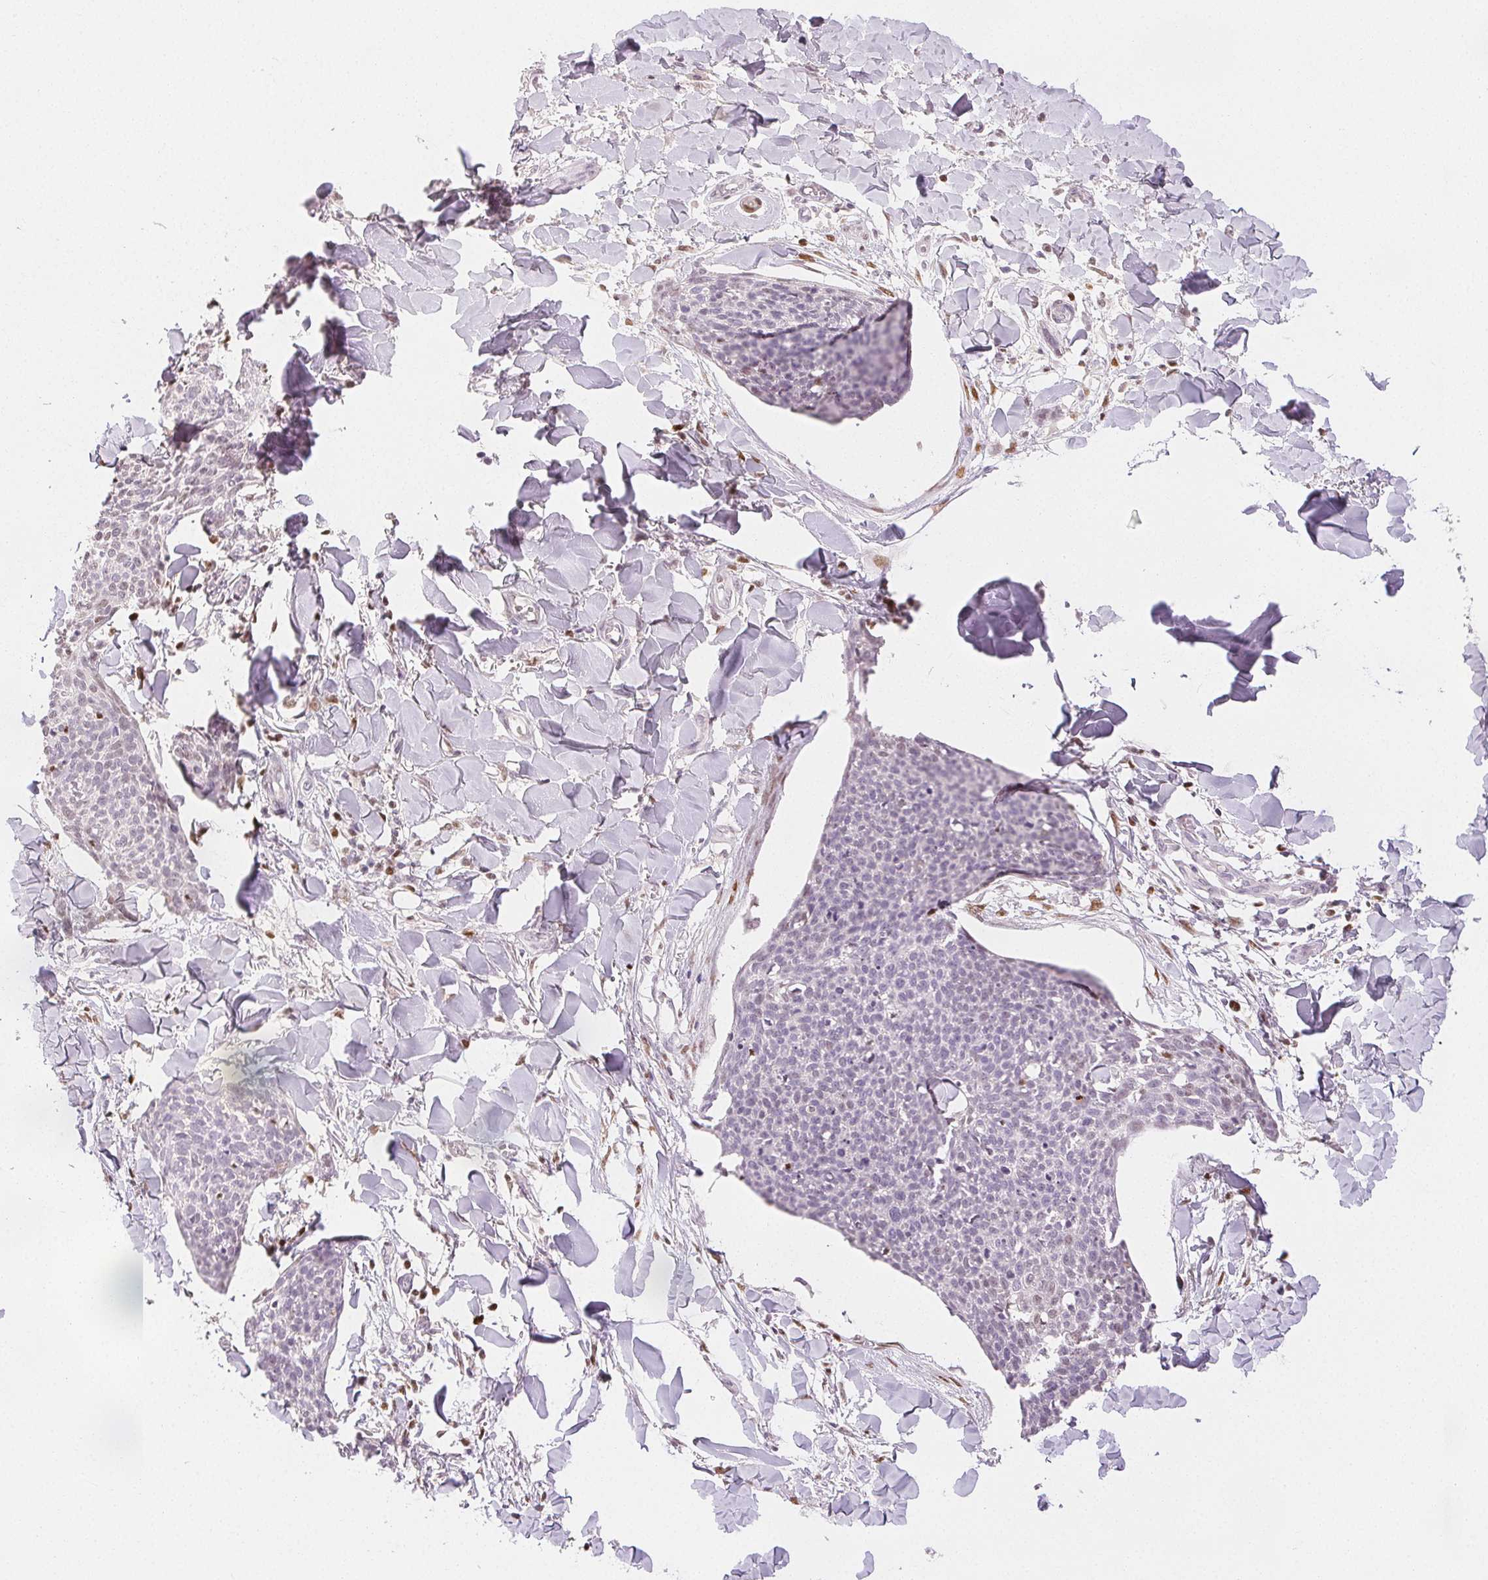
{"staining": {"intensity": "negative", "quantity": "none", "location": "none"}, "tissue": "skin cancer", "cell_type": "Tumor cells", "image_type": "cancer", "snomed": [{"axis": "morphology", "description": "Squamous cell carcinoma, NOS"}, {"axis": "topography", "description": "Skin"}, {"axis": "topography", "description": "Vulva"}], "caption": "An IHC photomicrograph of skin cancer is shown. There is no staining in tumor cells of skin cancer.", "gene": "RUNX2", "patient": {"sex": "female", "age": 75}}